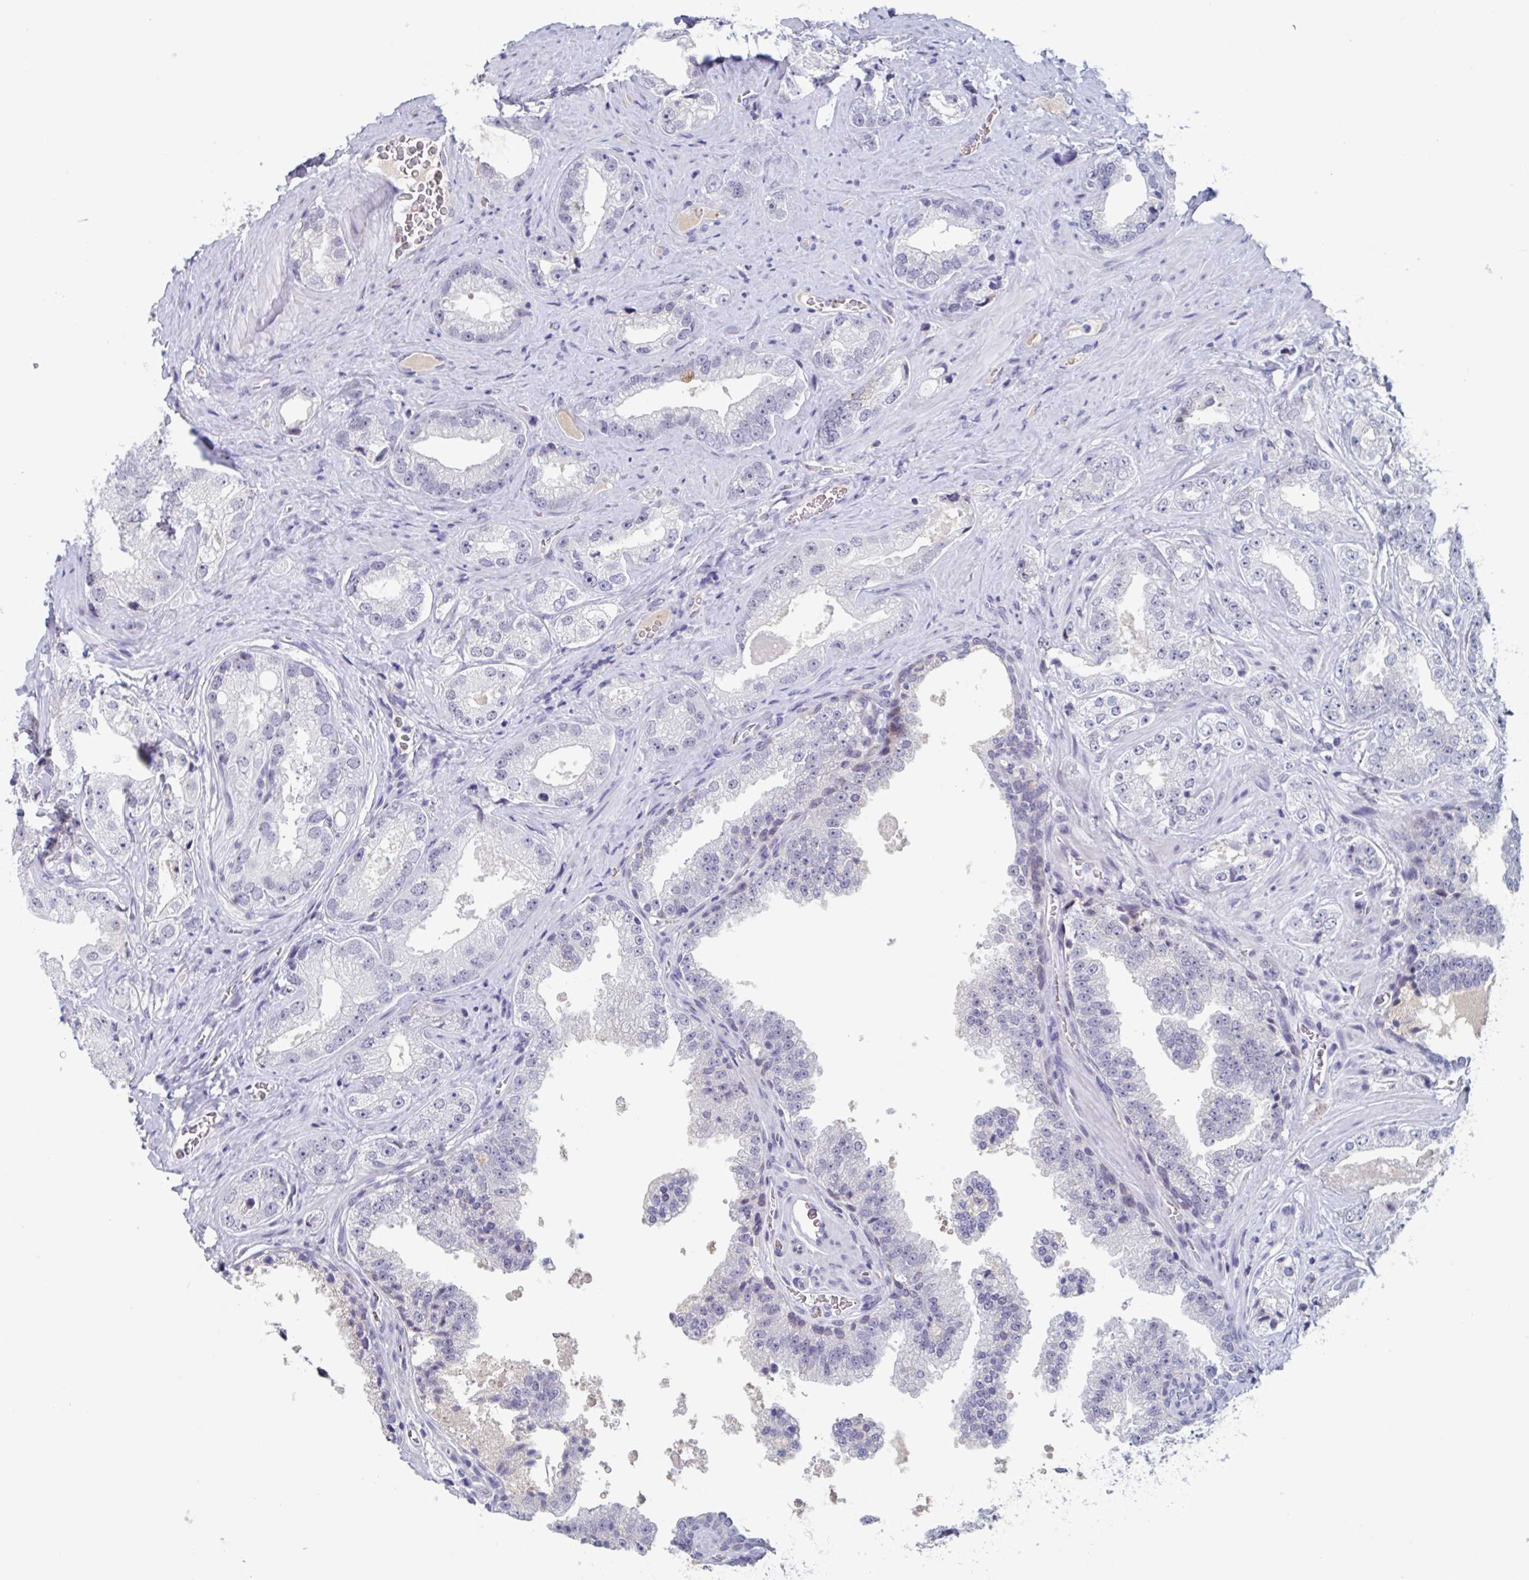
{"staining": {"intensity": "negative", "quantity": "none", "location": "none"}, "tissue": "prostate cancer", "cell_type": "Tumor cells", "image_type": "cancer", "snomed": [{"axis": "morphology", "description": "Adenocarcinoma, High grade"}, {"axis": "topography", "description": "Prostate"}], "caption": "High magnification brightfield microscopy of high-grade adenocarcinoma (prostate) stained with DAB (brown) and counterstained with hematoxylin (blue): tumor cells show no significant staining.", "gene": "KDM4D", "patient": {"sex": "male", "age": 67}}